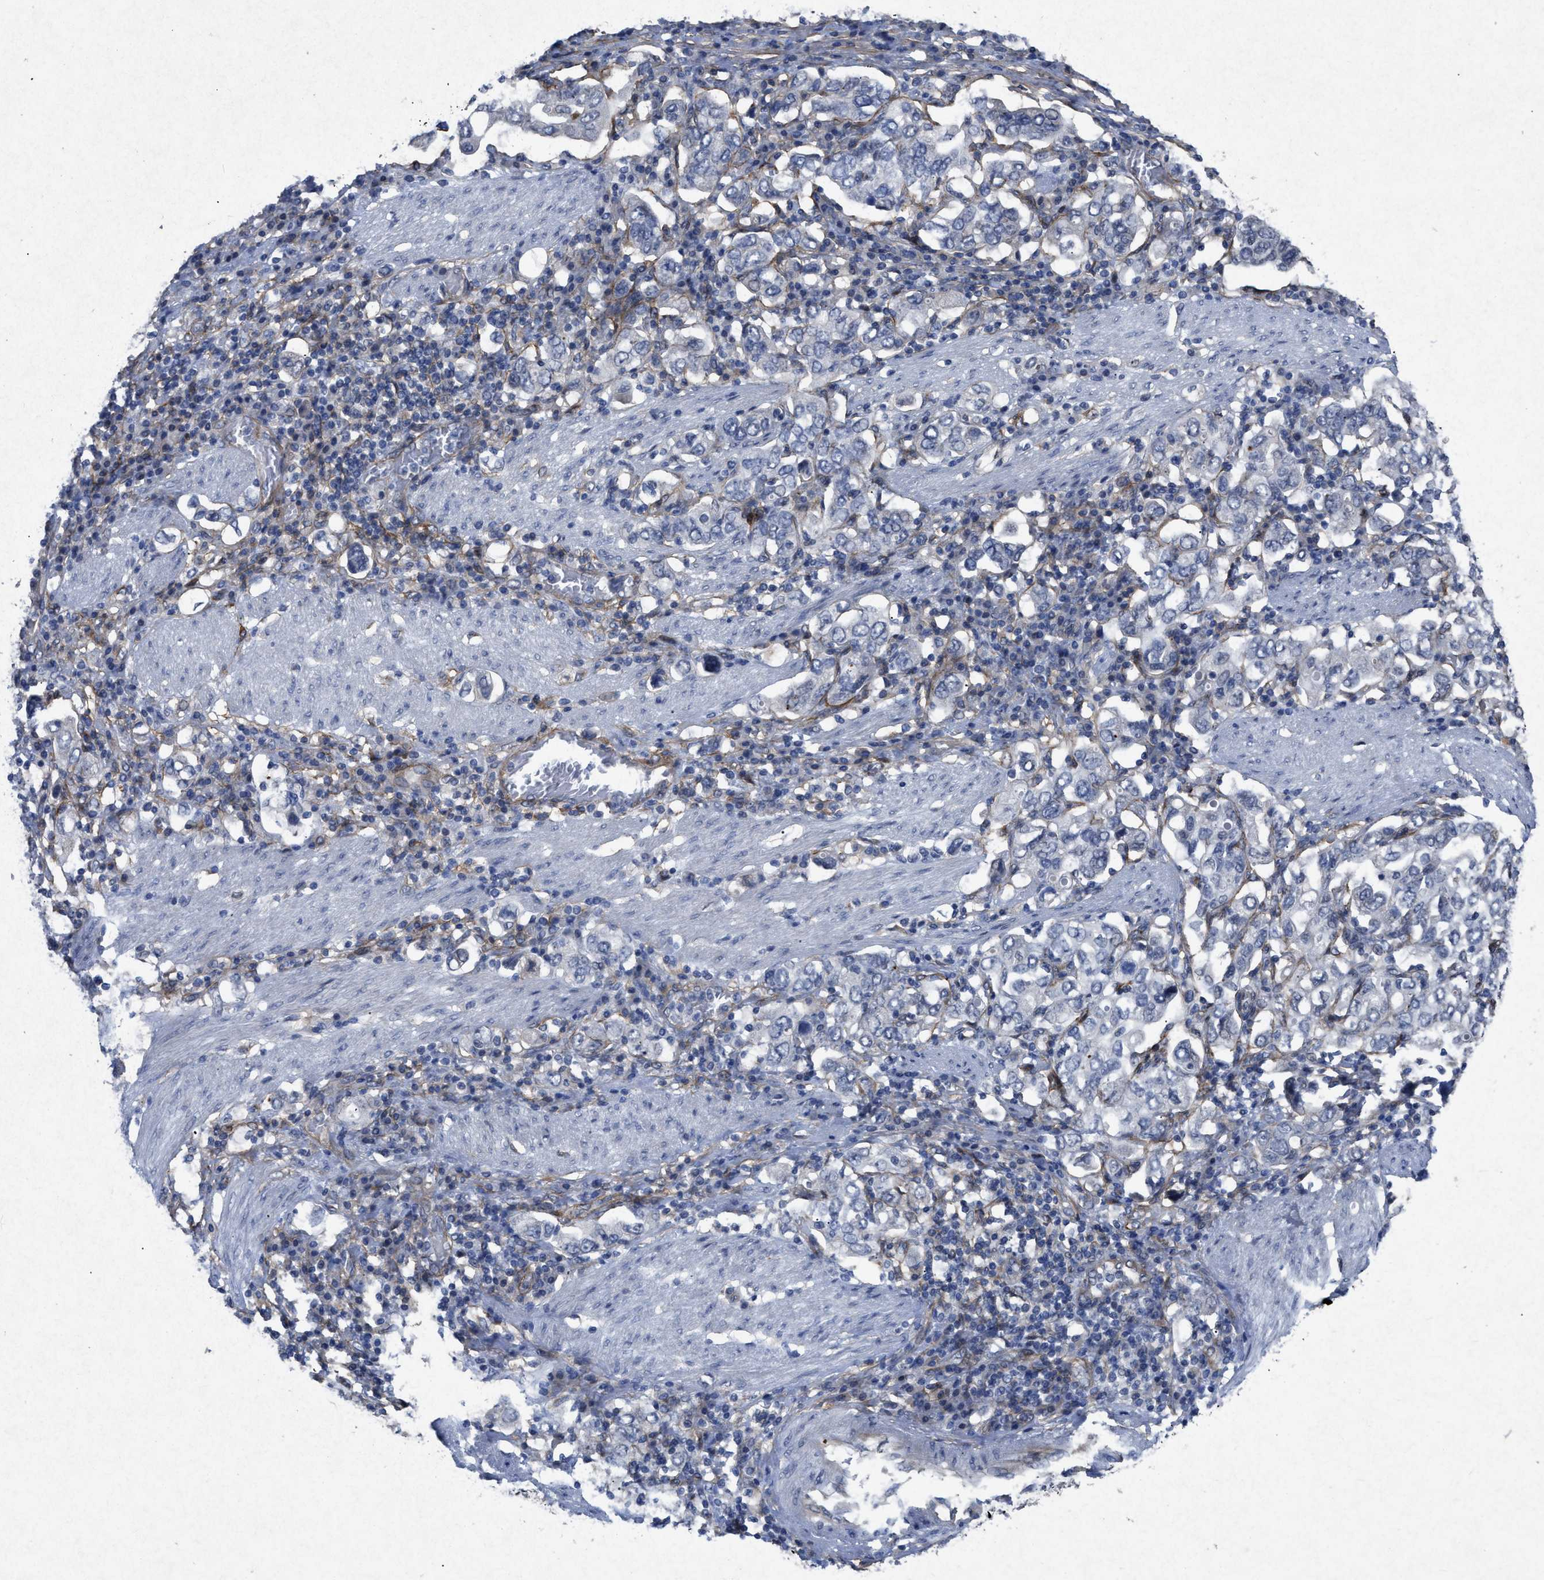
{"staining": {"intensity": "negative", "quantity": "none", "location": "none"}, "tissue": "stomach cancer", "cell_type": "Tumor cells", "image_type": "cancer", "snomed": [{"axis": "morphology", "description": "Adenocarcinoma, NOS"}, {"axis": "topography", "description": "Stomach, upper"}], "caption": "The immunohistochemistry photomicrograph has no significant expression in tumor cells of stomach cancer (adenocarcinoma) tissue. Nuclei are stained in blue.", "gene": "PDGFRA", "patient": {"sex": "male", "age": 62}}